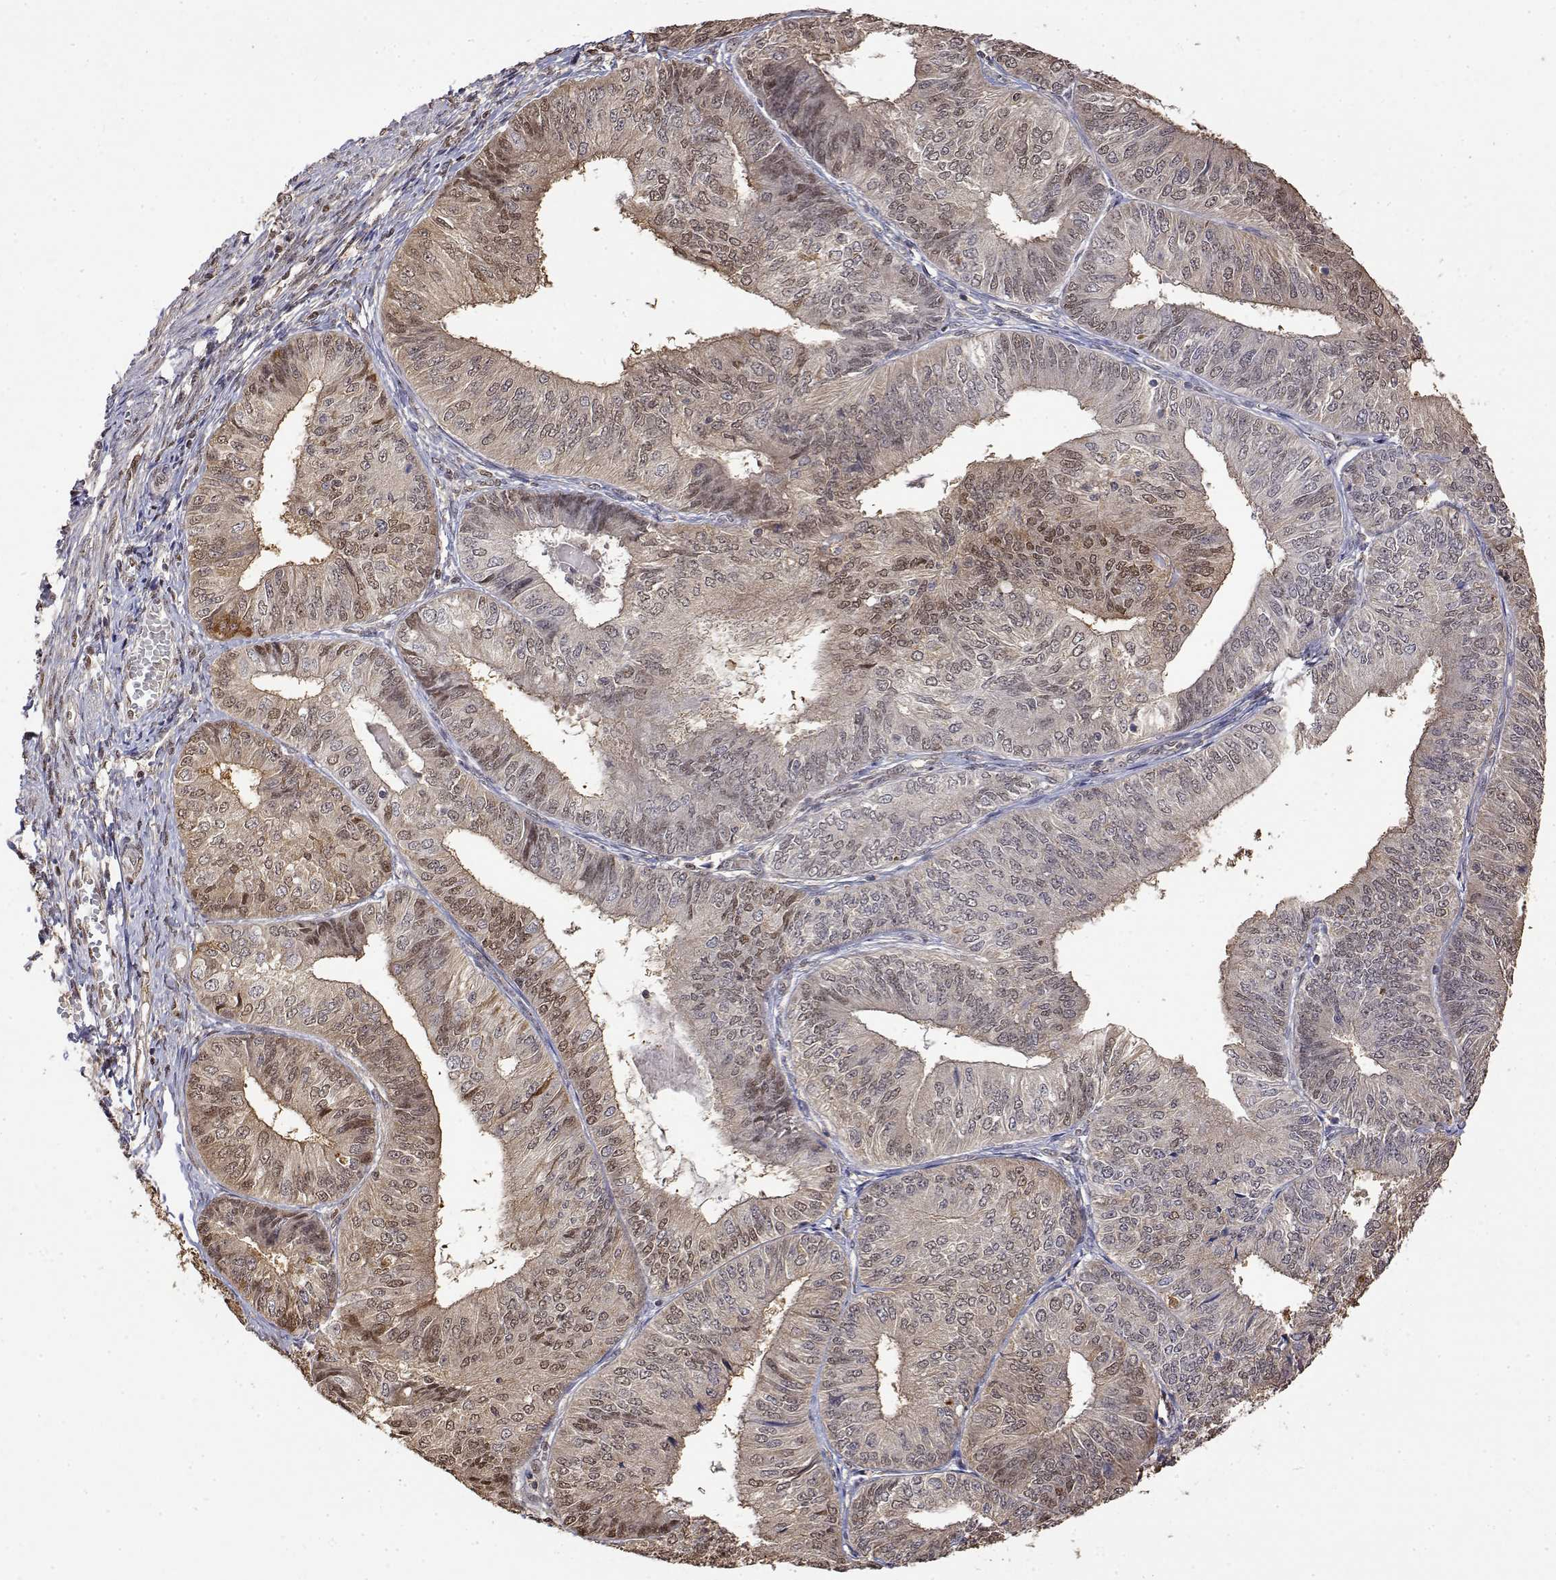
{"staining": {"intensity": "weak", "quantity": "<25%", "location": "nuclear"}, "tissue": "endometrial cancer", "cell_type": "Tumor cells", "image_type": "cancer", "snomed": [{"axis": "morphology", "description": "Adenocarcinoma, NOS"}, {"axis": "topography", "description": "Endometrium"}], "caption": "A high-resolution image shows immunohistochemistry (IHC) staining of adenocarcinoma (endometrial), which demonstrates no significant positivity in tumor cells.", "gene": "TPI1", "patient": {"sex": "female", "age": 58}}